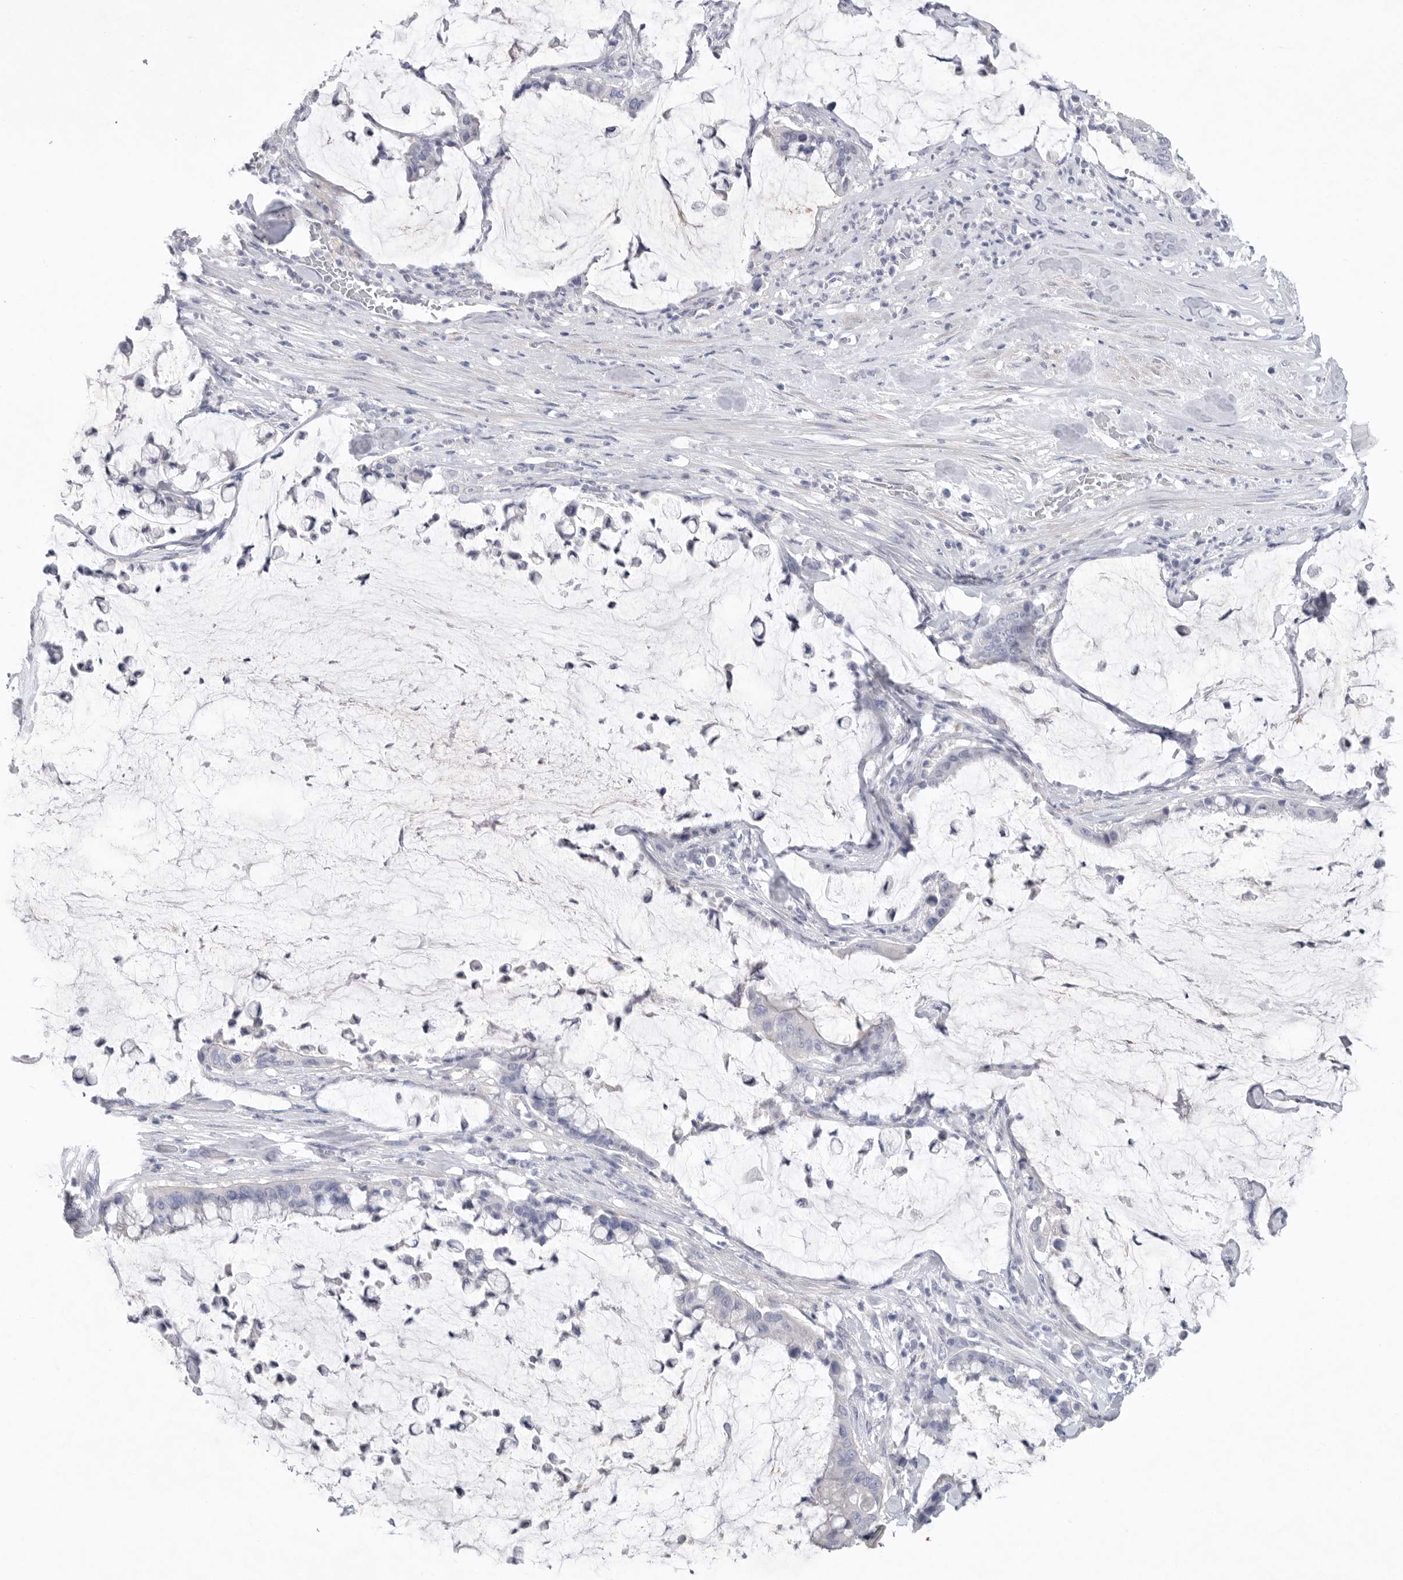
{"staining": {"intensity": "negative", "quantity": "none", "location": "none"}, "tissue": "pancreatic cancer", "cell_type": "Tumor cells", "image_type": "cancer", "snomed": [{"axis": "morphology", "description": "Adenocarcinoma, NOS"}, {"axis": "topography", "description": "Pancreas"}], "caption": "DAB (3,3'-diaminobenzidine) immunohistochemical staining of human pancreatic adenocarcinoma demonstrates no significant expression in tumor cells. Nuclei are stained in blue.", "gene": "CAMK2B", "patient": {"sex": "male", "age": 41}}